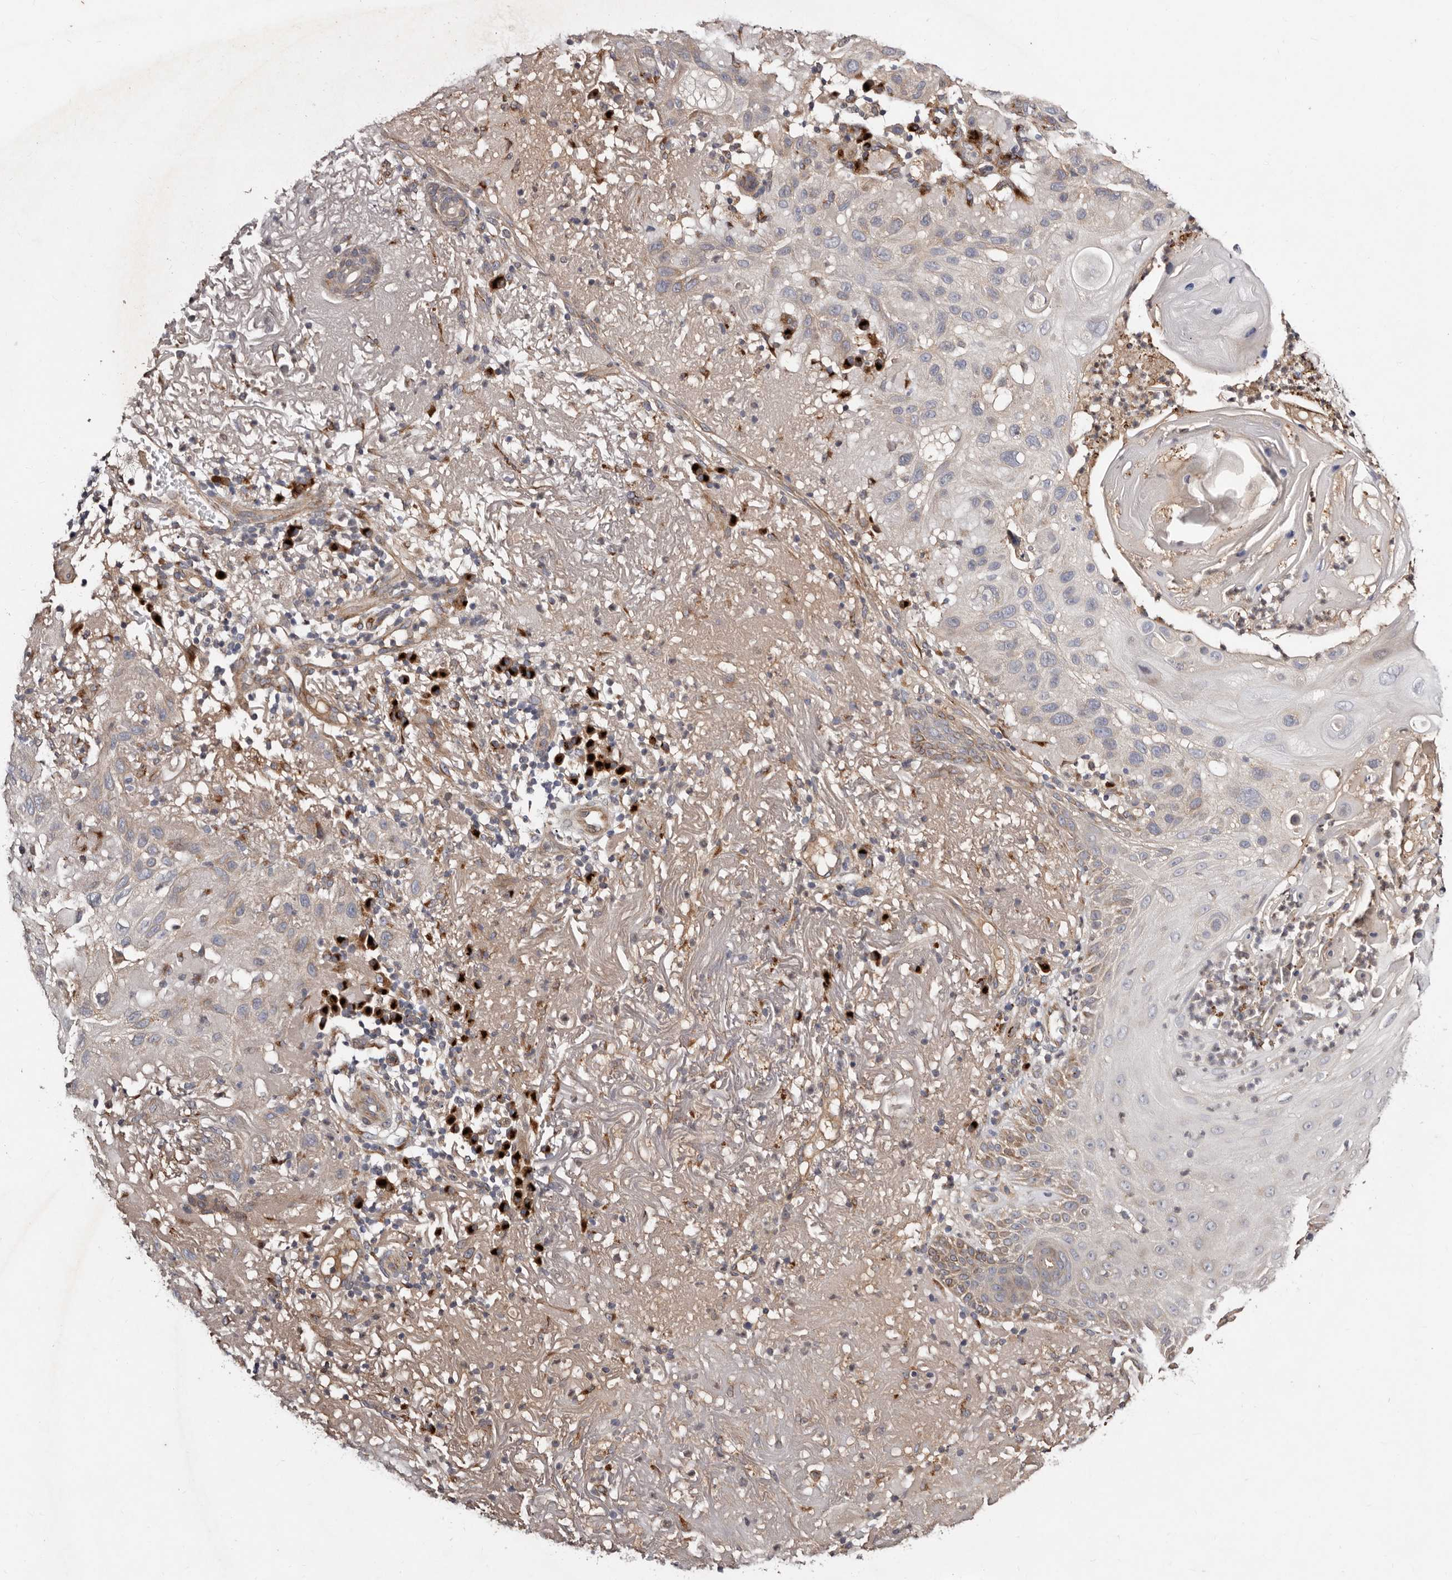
{"staining": {"intensity": "moderate", "quantity": "<25%", "location": "cytoplasmic/membranous"}, "tissue": "skin cancer", "cell_type": "Tumor cells", "image_type": "cancer", "snomed": [{"axis": "morphology", "description": "Normal tissue, NOS"}, {"axis": "morphology", "description": "Squamous cell carcinoma, NOS"}, {"axis": "topography", "description": "Skin"}], "caption": "Approximately <25% of tumor cells in skin cancer (squamous cell carcinoma) display moderate cytoplasmic/membranous protein positivity as visualized by brown immunohistochemical staining.", "gene": "DACT2", "patient": {"sex": "female", "age": 96}}